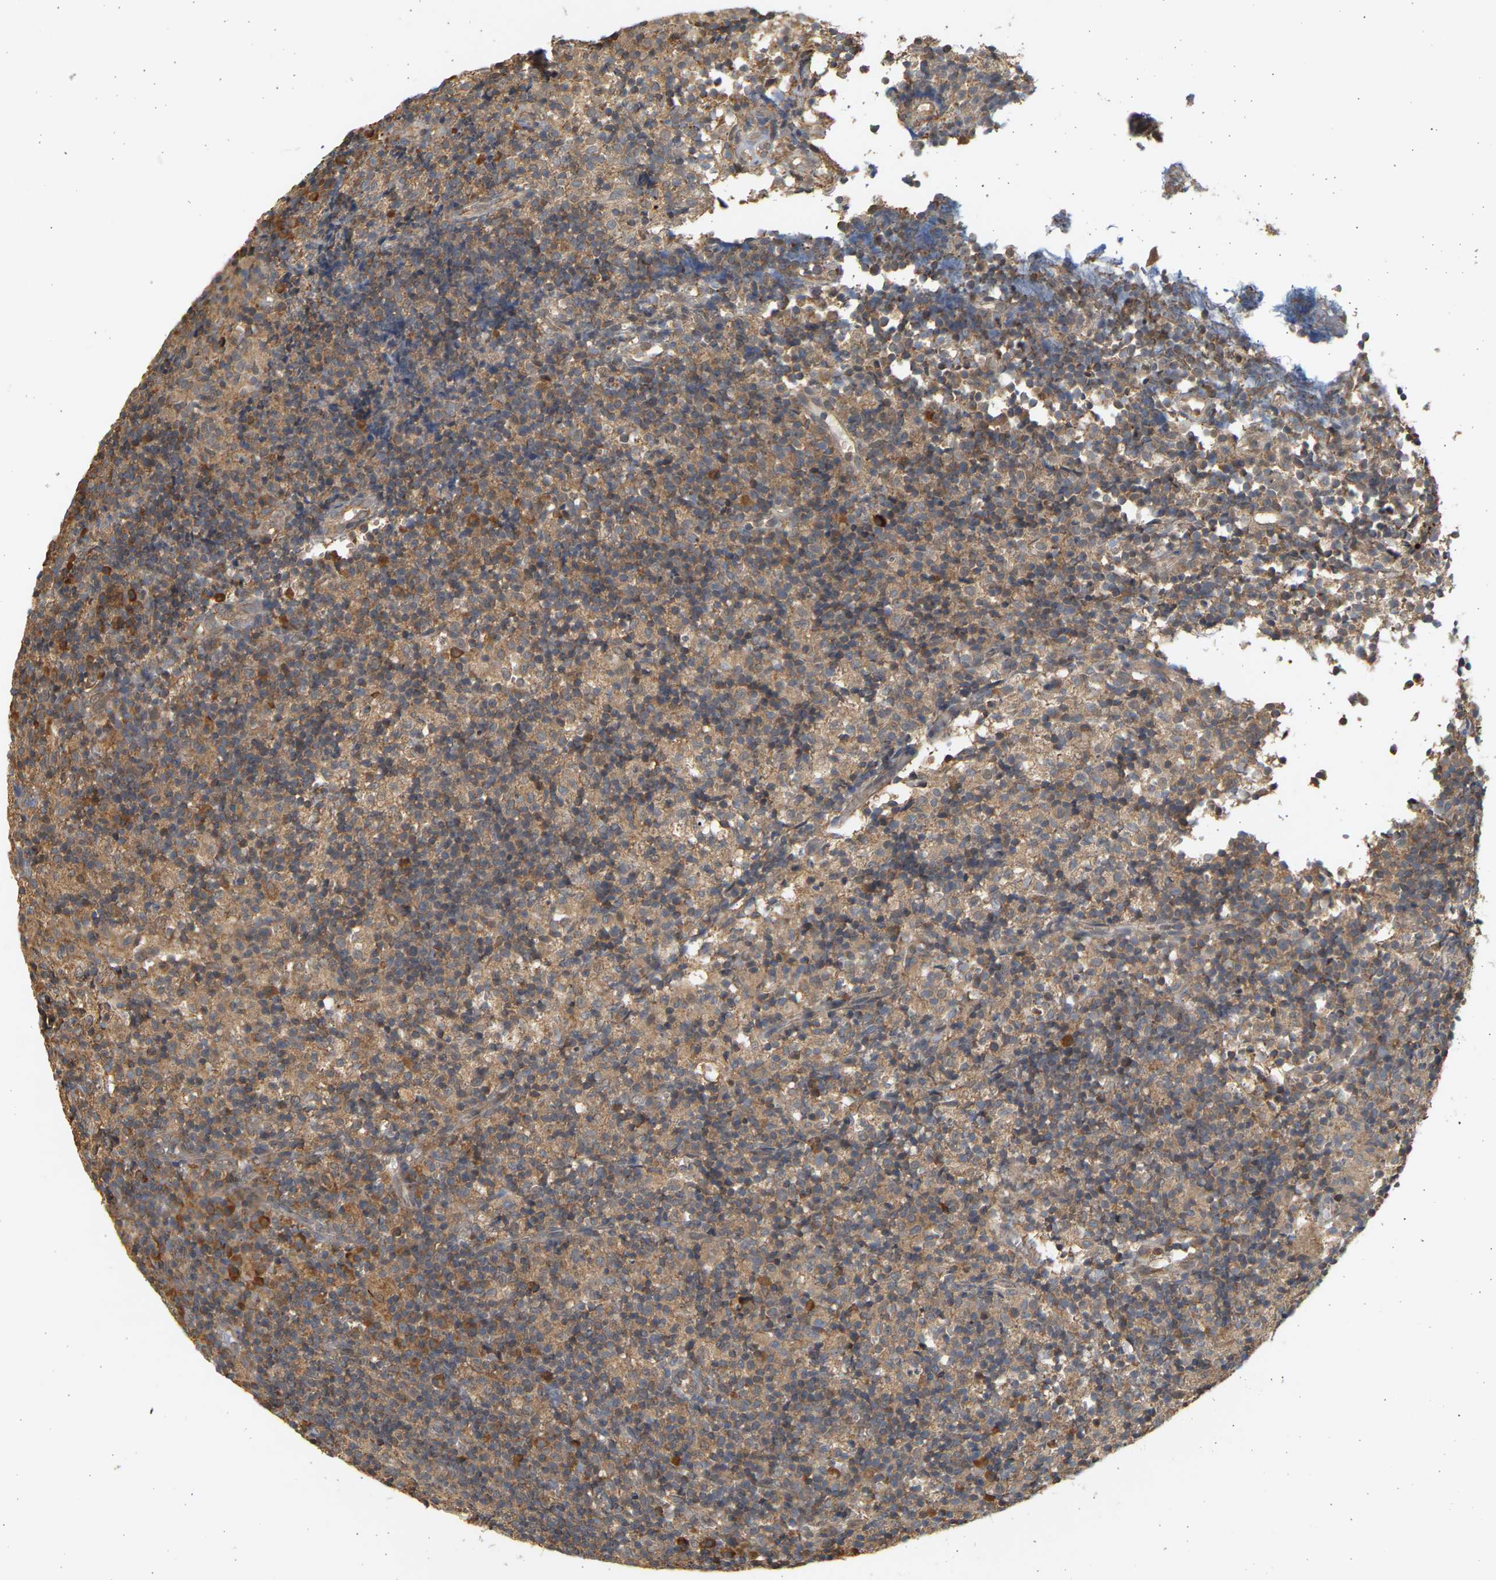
{"staining": {"intensity": "moderate", "quantity": ">75%", "location": "cytoplasmic/membranous"}, "tissue": "lymph node", "cell_type": "Non-germinal center cells", "image_type": "normal", "snomed": [{"axis": "morphology", "description": "Normal tissue, NOS"}, {"axis": "morphology", "description": "Inflammation, NOS"}, {"axis": "topography", "description": "Lymph node"}], "caption": "The immunohistochemical stain highlights moderate cytoplasmic/membranous expression in non-germinal center cells of unremarkable lymph node.", "gene": "B4GALT6", "patient": {"sex": "male", "age": 55}}